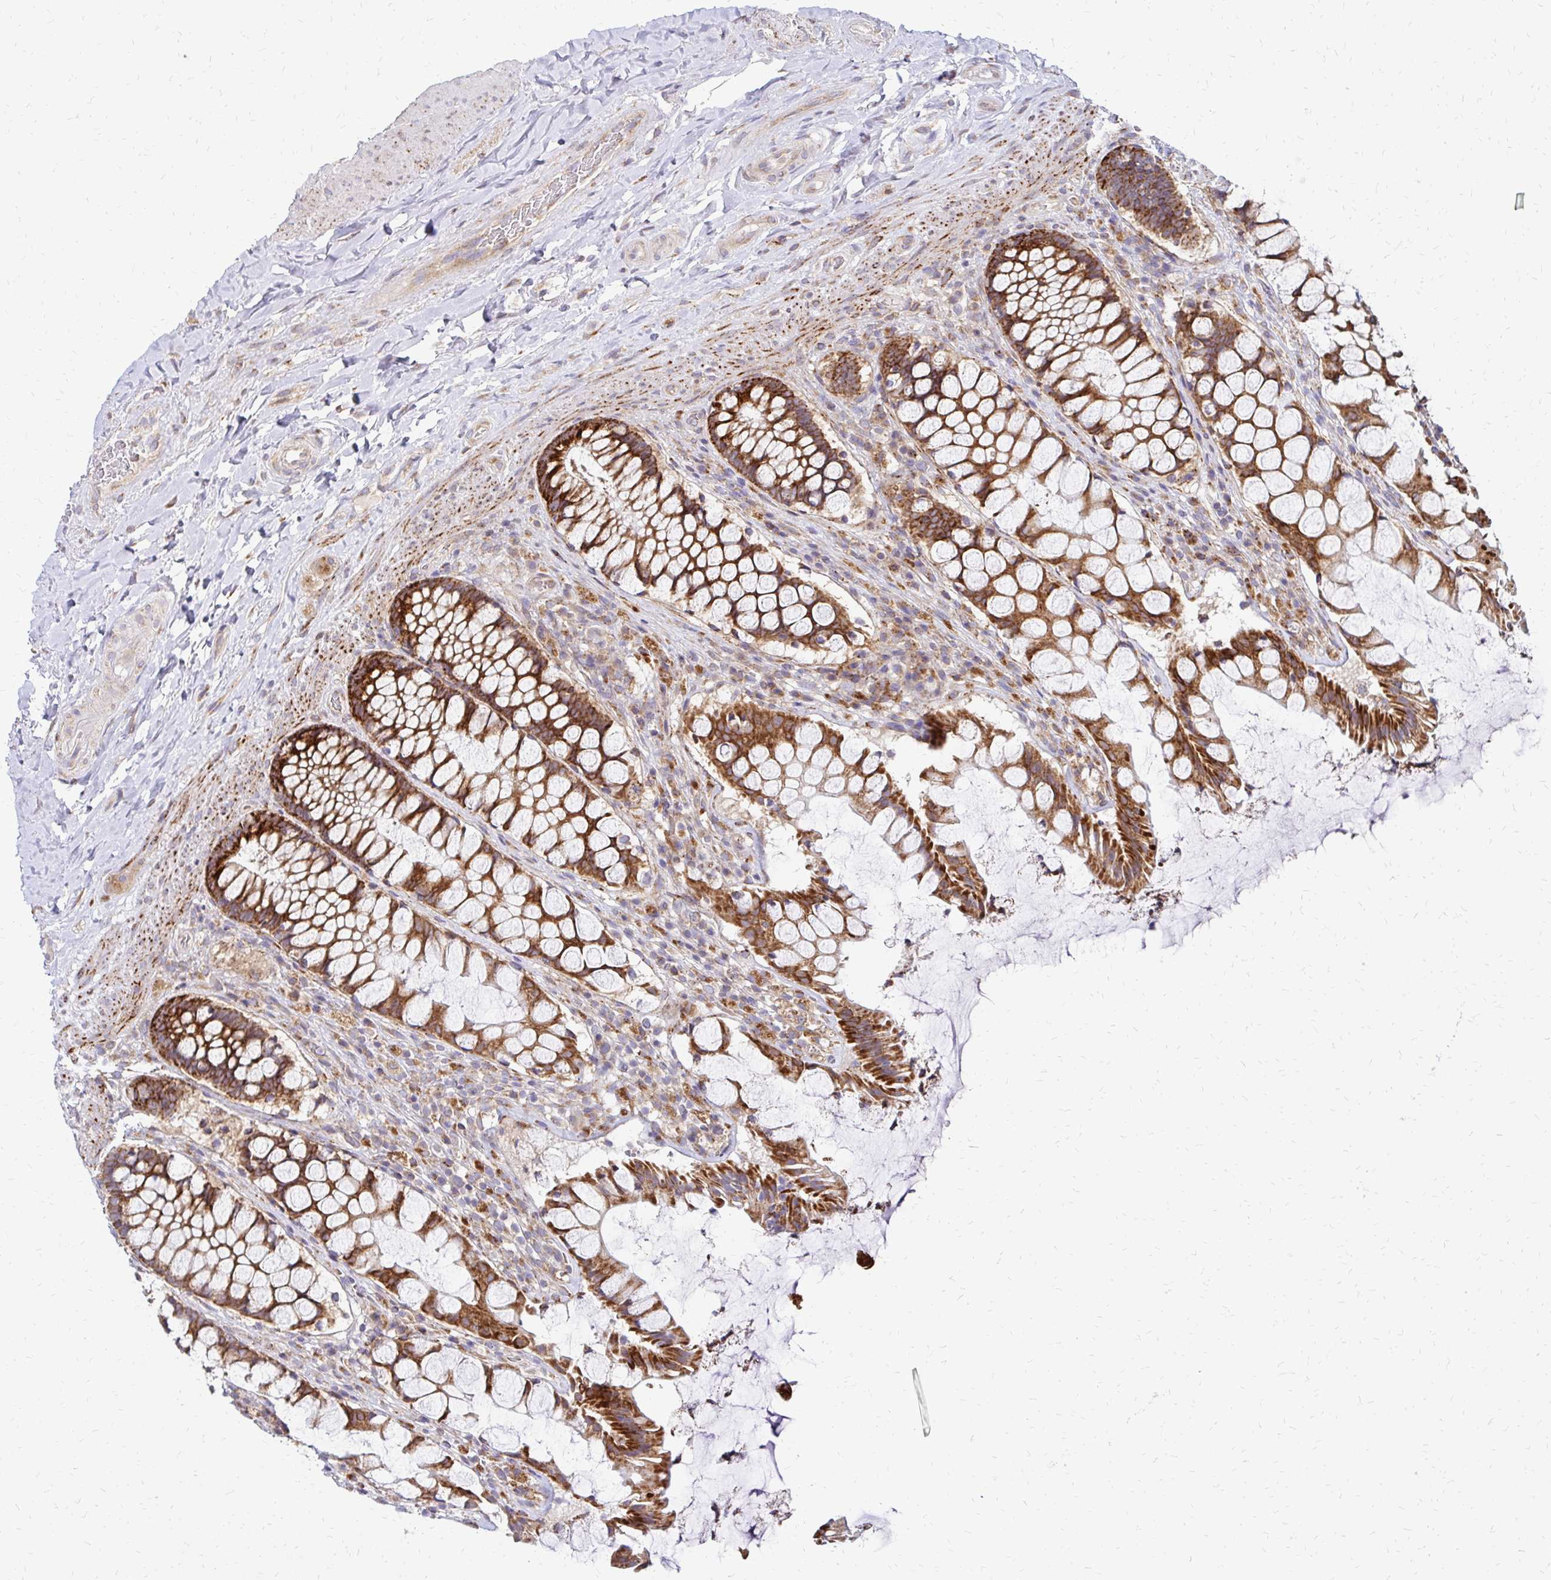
{"staining": {"intensity": "strong", "quantity": ">75%", "location": "cytoplasmic/membranous"}, "tissue": "rectum", "cell_type": "Glandular cells", "image_type": "normal", "snomed": [{"axis": "morphology", "description": "Normal tissue, NOS"}, {"axis": "topography", "description": "Rectum"}], "caption": "Immunohistochemistry (IHC) staining of benign rectum, which exhibits high levels of strong cytoplasmic/membranous staining in about >75% of glandular cells indicating strong cytoplasmic/membranous protein staining. The staining was performed using DAB (3,3'-diaminobenzidine) (brown) for protein detection and nuclei were counterstained in hematoxylin (blue).", "gene": "IDUA", "patient": {"sex": "female", "age": 58}}